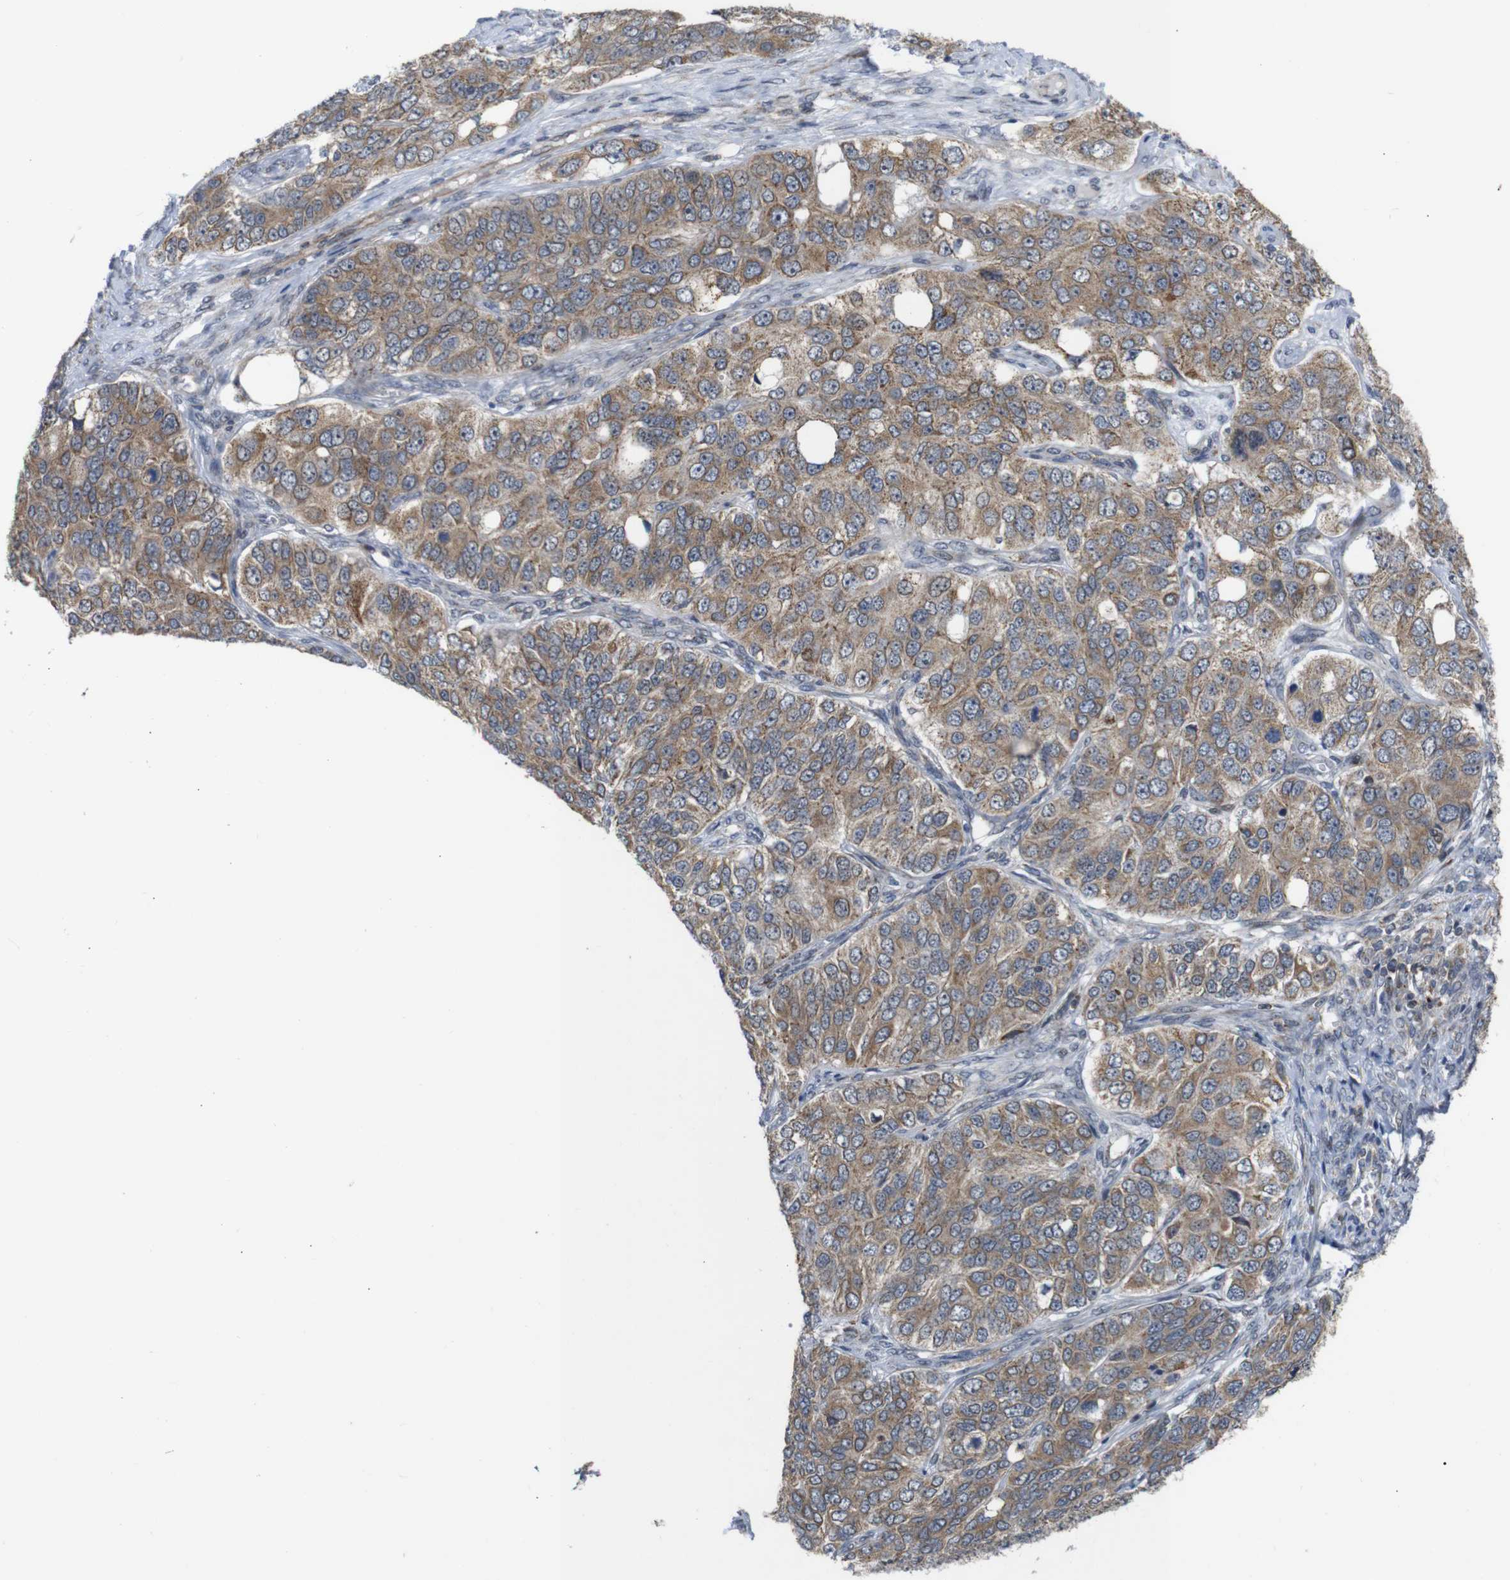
{"staining": {"intensity": "moderate", "quantity": ">75%", "location": "cytoplasmic/membranous"}, "tissue": "ovarian cancer", "cell_type": "Tumor cells", "image_type": "cancer", "snomed": [{"axis": "morphology", "description": "Carcinoma, endometroid"}, {"axis": "topography", "description": "Ovary"}], "caption": "Ovarian cancer stained for a protein displays moderate cytoplasmic/membranous positivity in tumor cells.", "gene": "ATP7B", "patient": {"sex": "female", "age": 51}}